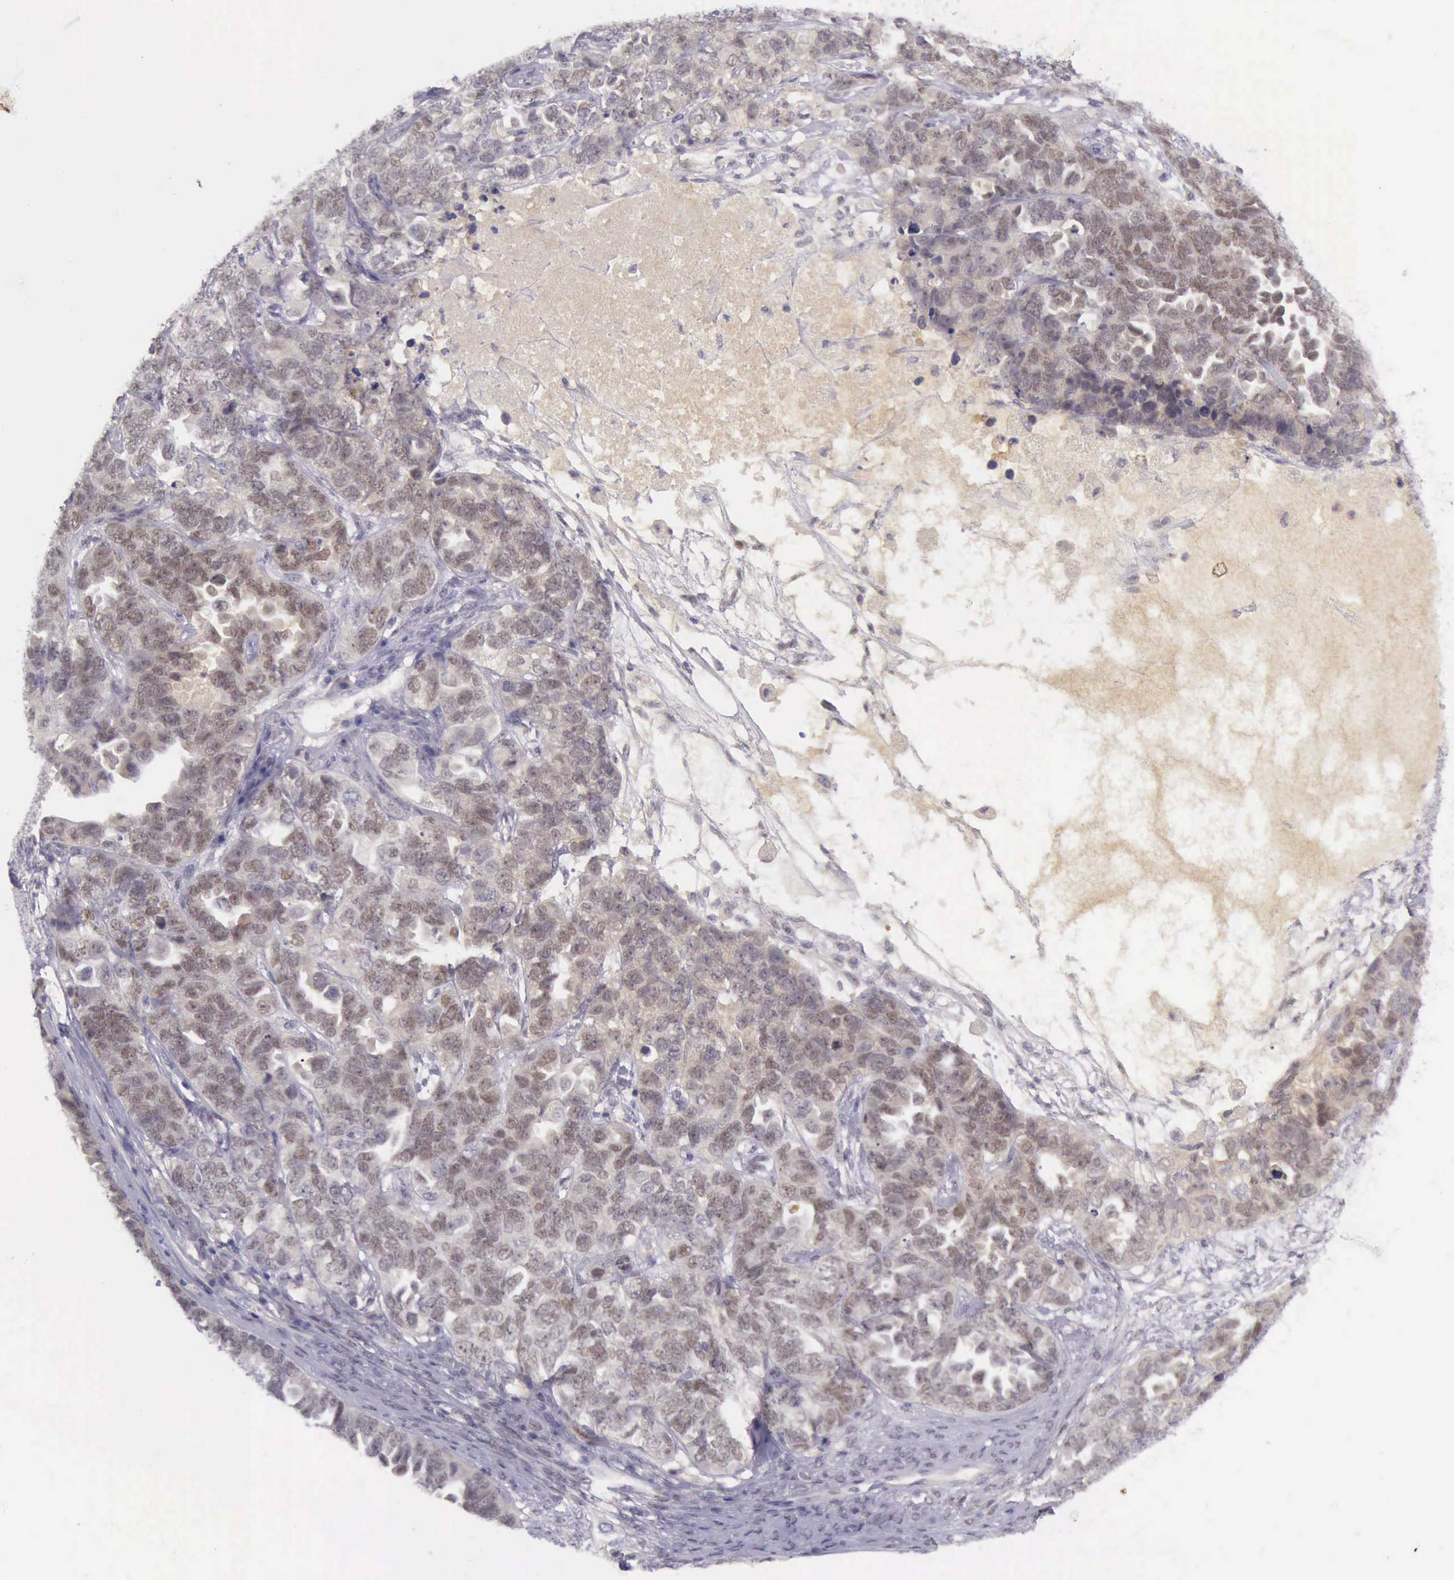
{"staining": {"intensity": "weak", "quantity": ">75%", "location": "cytoplasmic/membranous,nuclear"}, "tissue": "ovarian cancer", "cell_type": "Tumor cells", "image_type": "cancer", "snomed": [{"axis": "morphology", "description": "Cystadenocarcinoma, serous, NOS"}, {"axis": "topography", "description": "Ovary"}], "caption": "Ovarian cancer (serous cystadenocarcinoma) stained for a protein reveals weak cytoplasmic/membranous and nuclear positivity in tumor cells.", "gene": "ARNT2", "patient": {"sex": "female", "age": 82}}